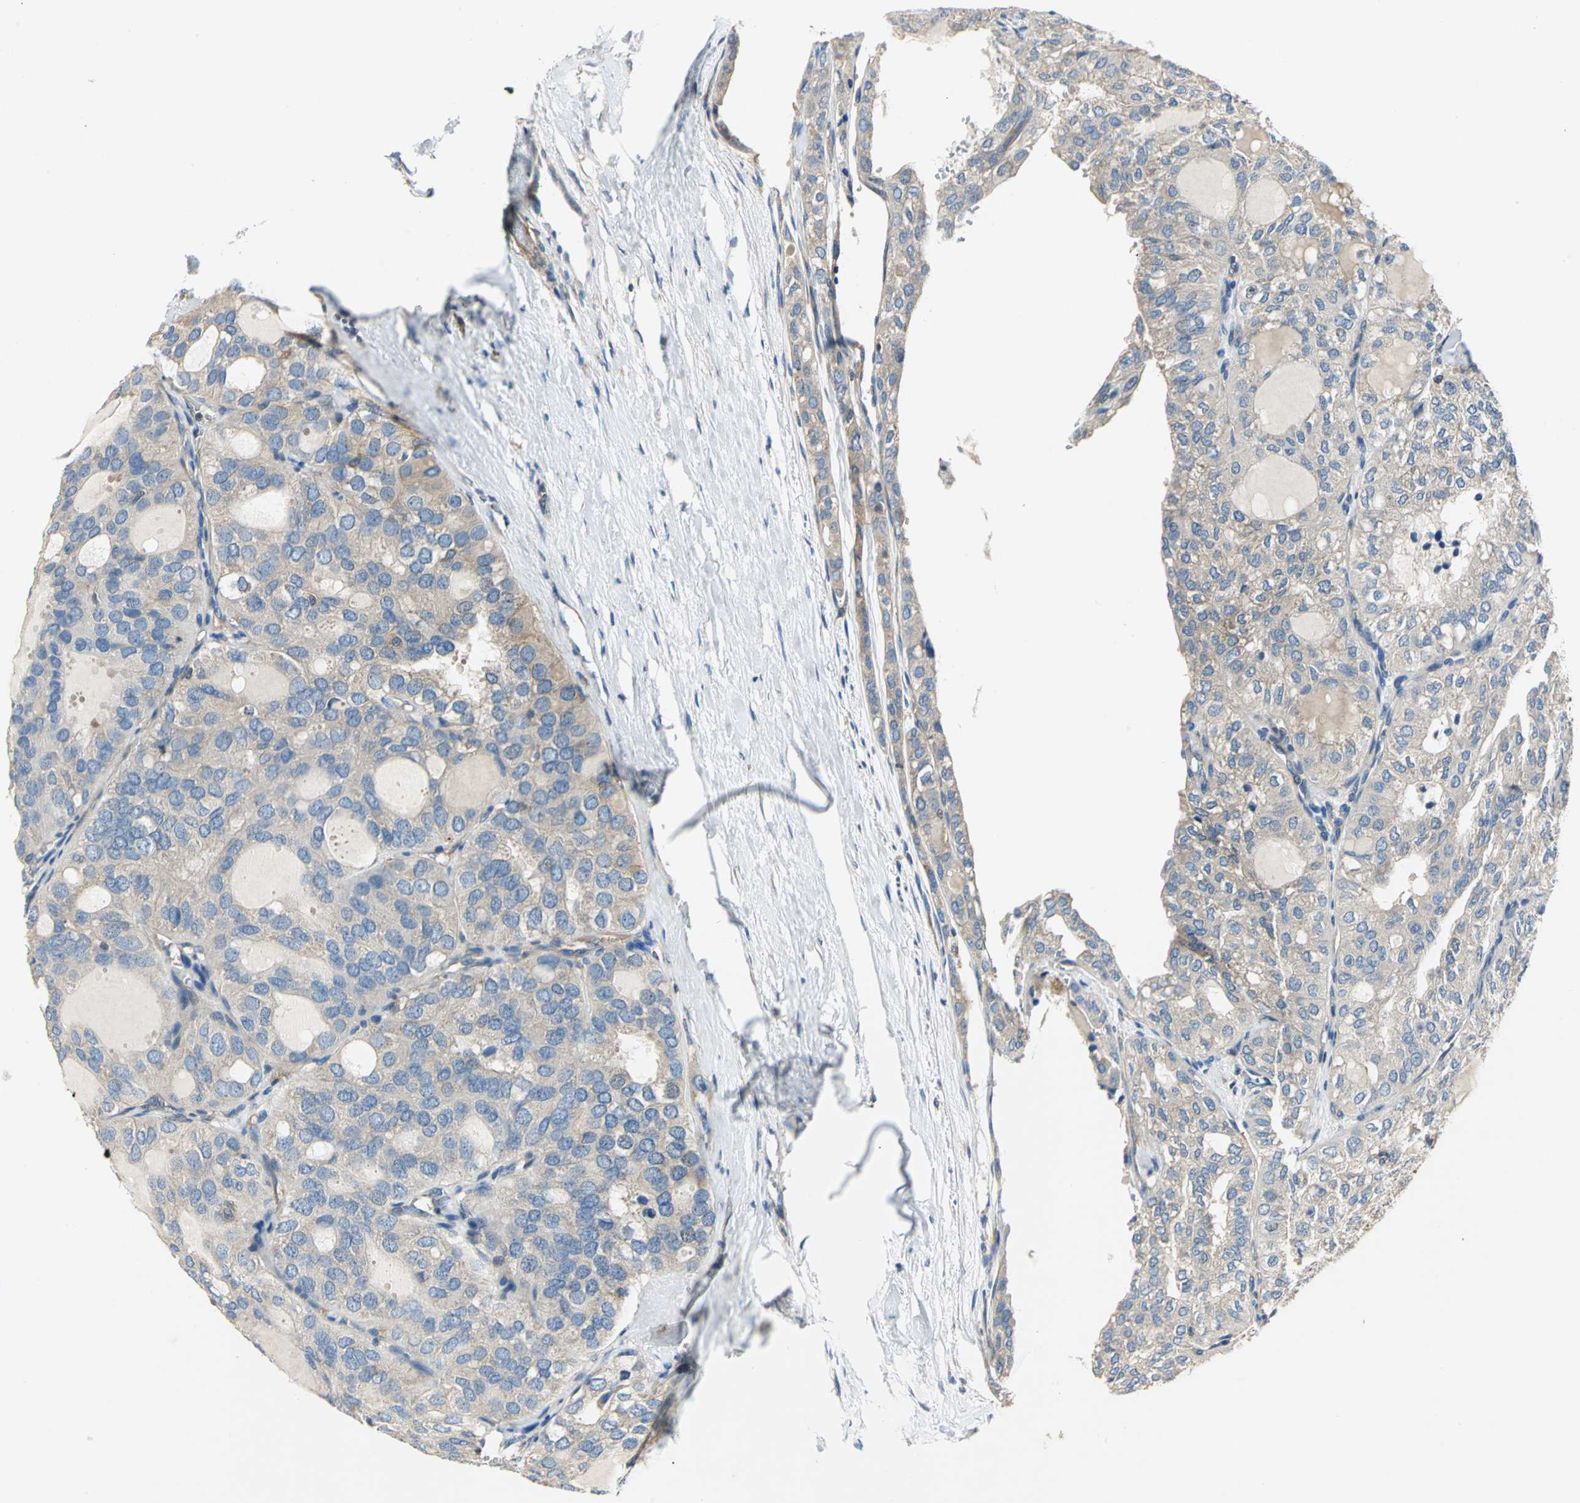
{"staining": {"intensity": "weak", "quantity": ">75%", "location": "cytoplasmic/membranous"}, "tissue": "thyroid cancer", "cell_type": "Tumor cells", "image_type": "cancer", "snomed": [{"axis": "morphology", "description": "Follicular adenoma carcinoma, NOS"}, {"axis": "topography", "description": "Thyroid gland"}], "caption": "Immunohistochemical staining of thyroid follicular adenoma carcinoma displays weak cytoplasmic/membranous protein positivity in about >75% of tumor cells. (DAB IHC, brown staining for protein, blue staining for nuclei).", "gene": "DDX3Y", "patient": {"sex": "male", "age": 75}}